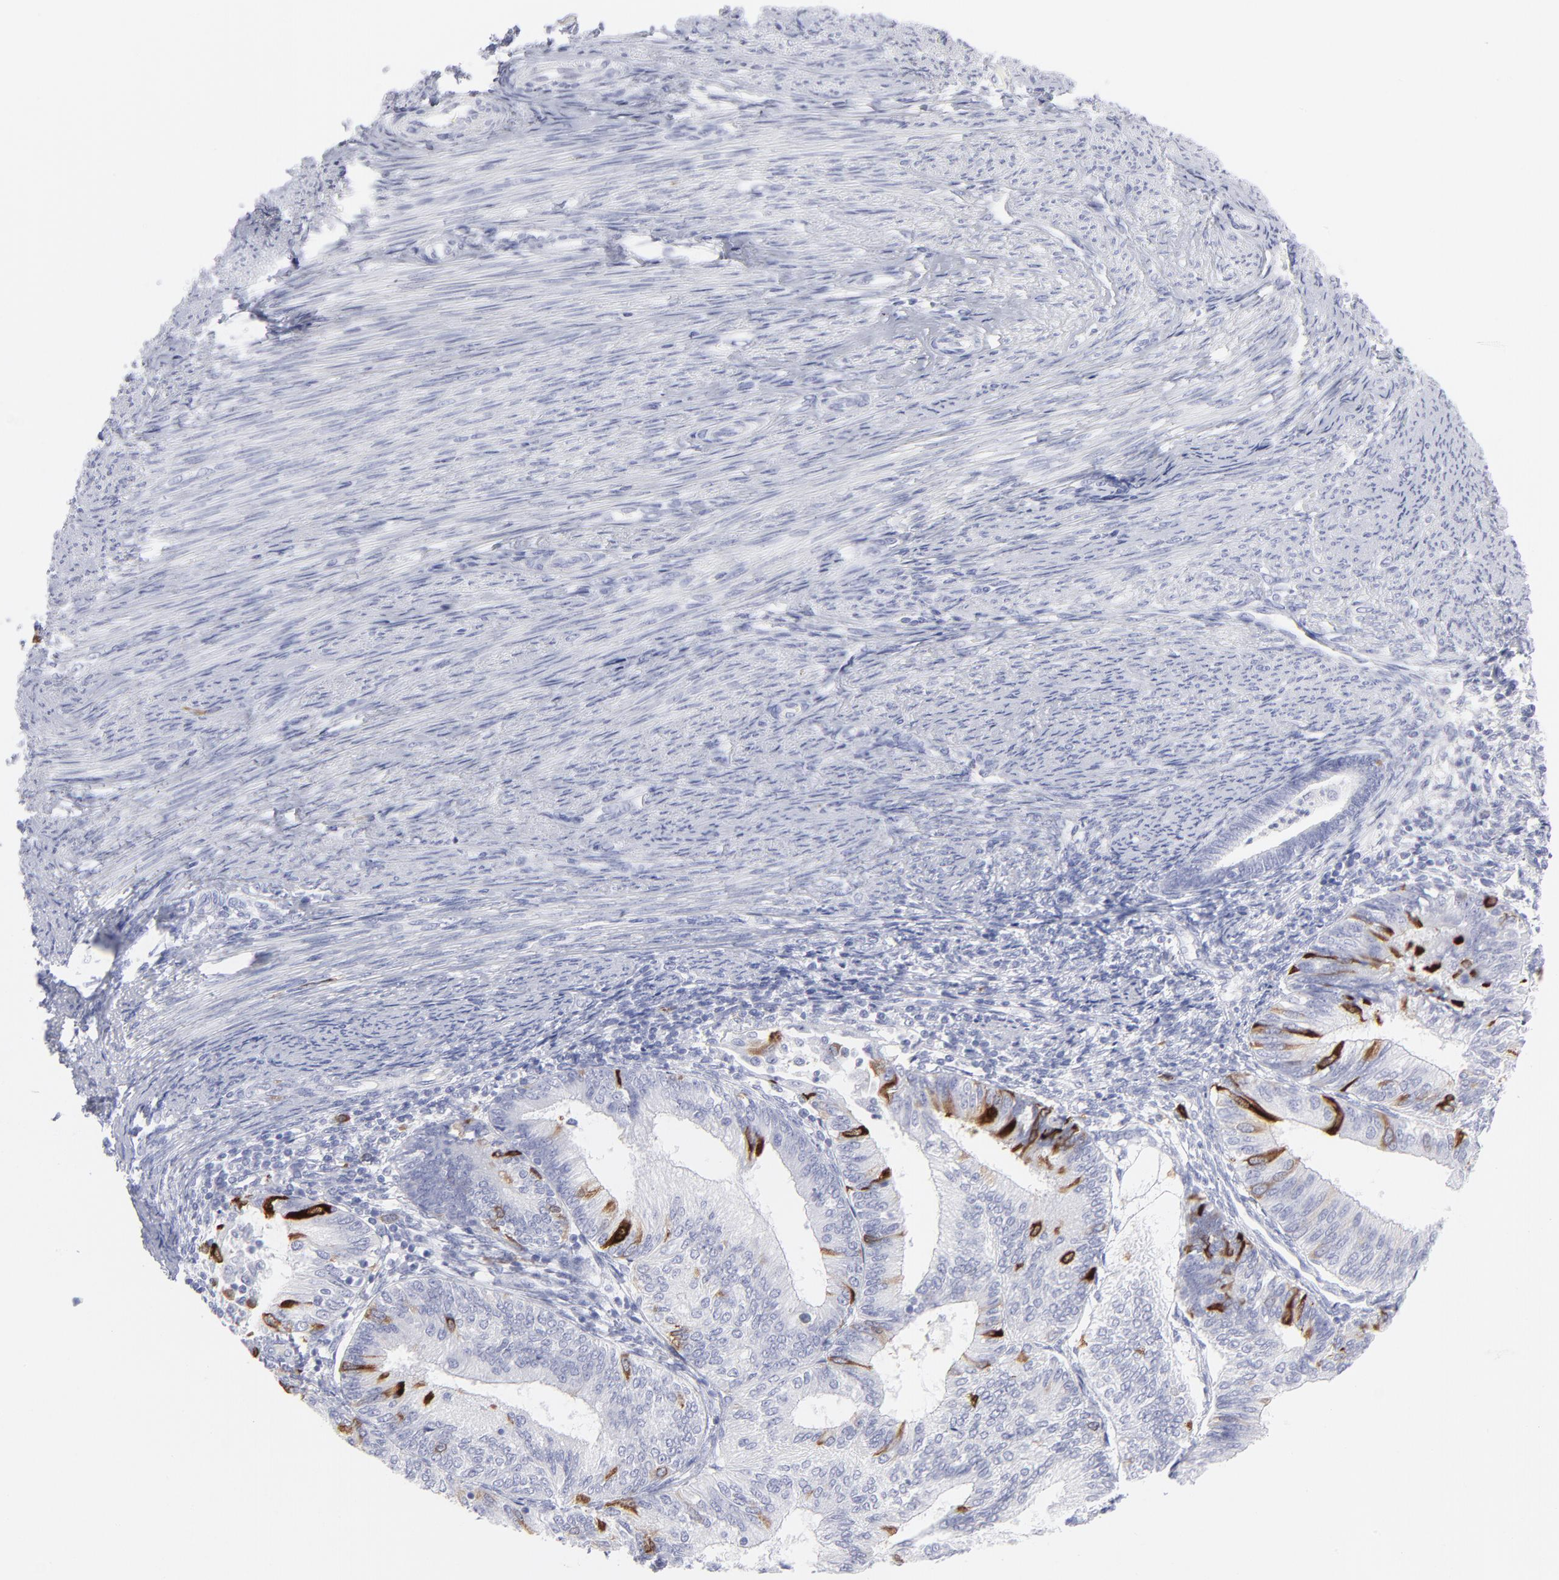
{"staining": {"intensity": "strong", "quantity": "<25%", "location": "cytoplasmic/membranous"}, "tissue": "endometrial cancer", "cell_type": "Tumor cells", "image_type": "cancer", "snomed": [{"axis": "morphology", "description": "Adenocarcinoma, NOS"}, {"axis": "topography", "description": "Endometrium"}], "caption": "Immunohistochemical staining of human endometrial cancer (adenocarcinoma) displays strong cytoplasmic/membranous protein expression in about <25% of tumor cells.", "gene": "CCNB1", "patient": {"sex": "female", "age": 55}}